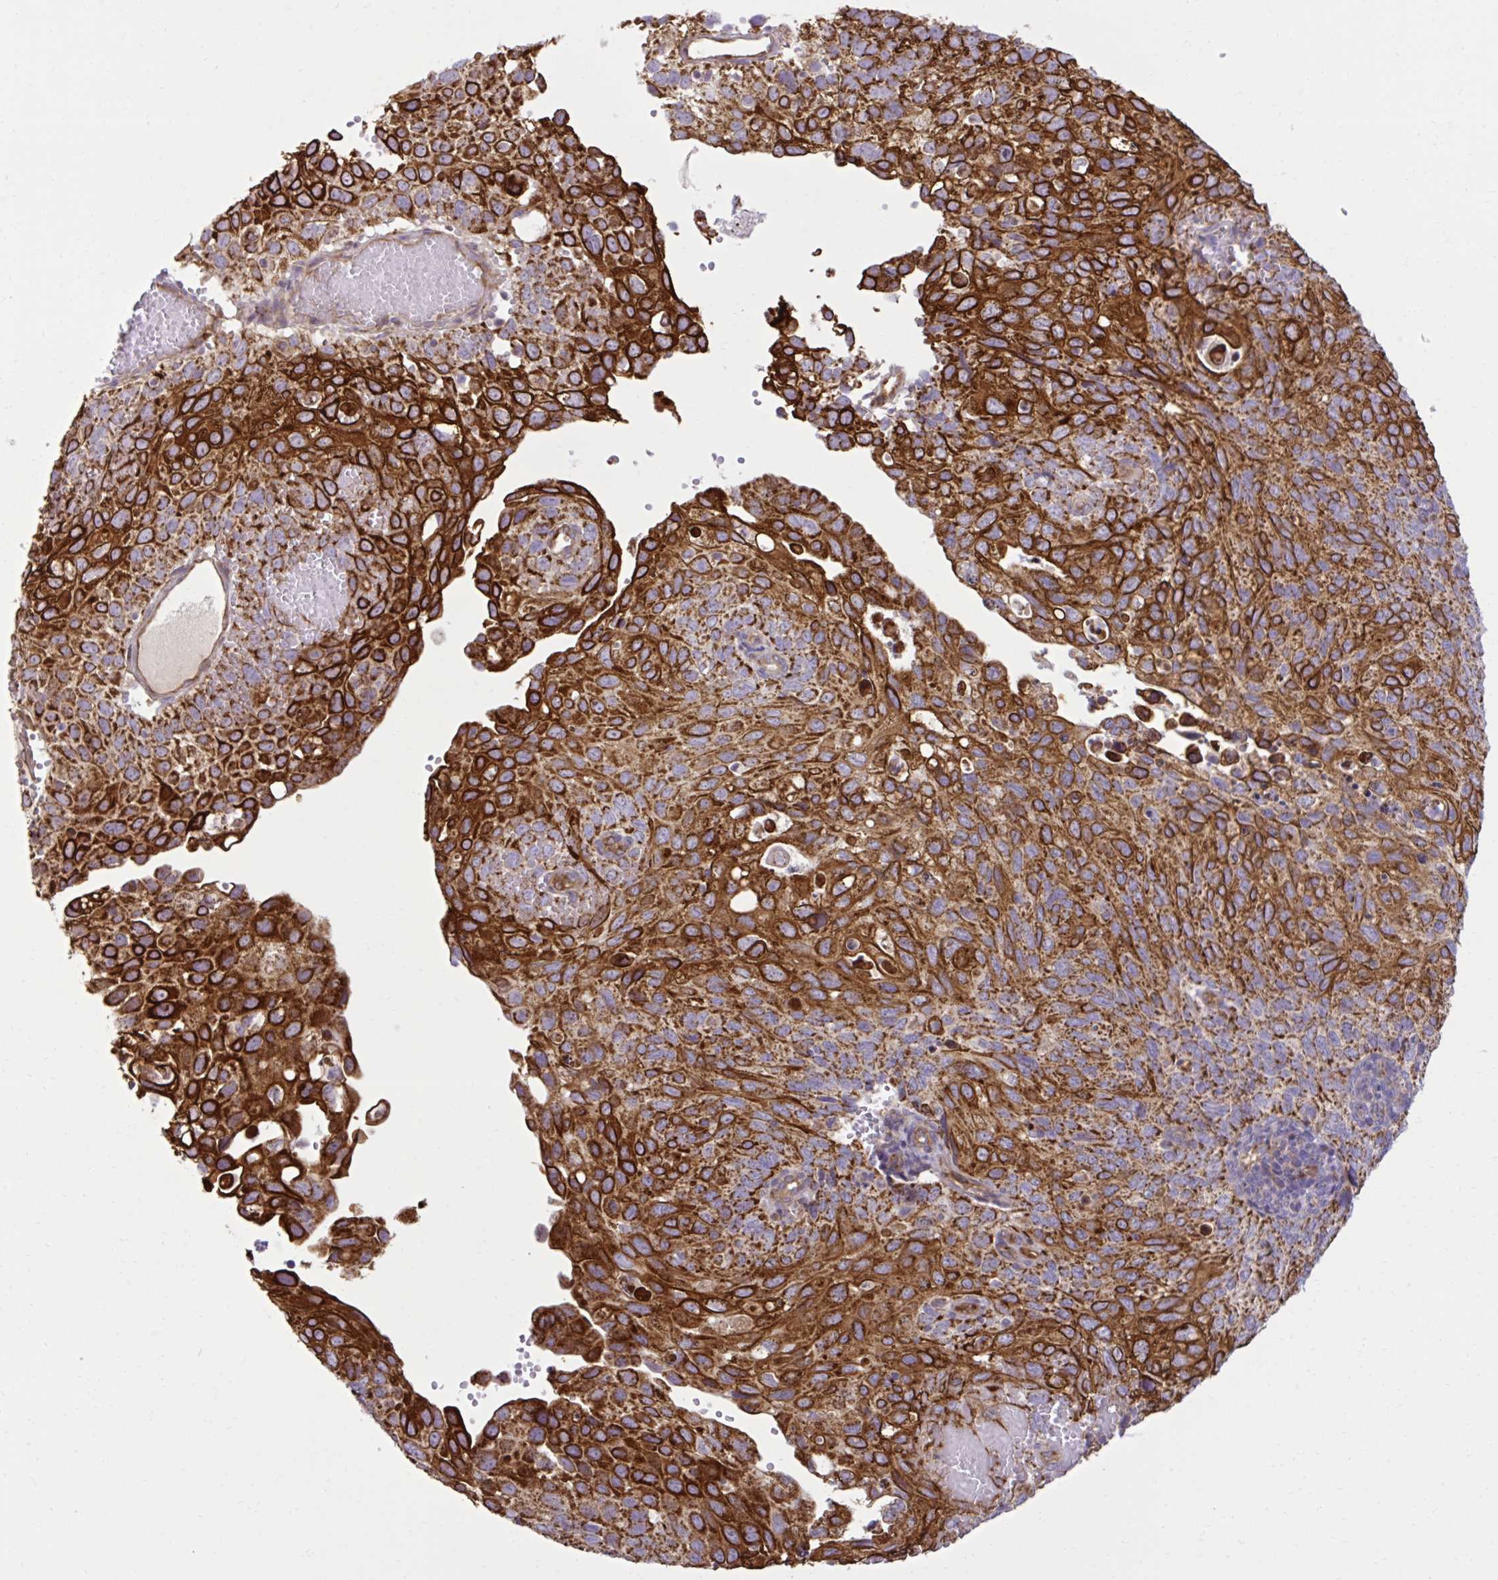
{"staining": {"intensity": "strong", "quantity": ">75%", "location": "cytoplasmic/membranous"}, "tissue": "cervical cancer", "cell_type": "Tumor cells", "image_type": "cancer", "snomed": [{"axis": "morphology", "description": "Squamous cell carcinoma, NOS"}, {"axis": "topography", "description": "Cervix"}], "caption": "Immunohistochemical staining of human cervical cancer (squamous cell carcinoma) exhibits high levels of strong cytoplasmic/membranous staining in about >75% of tumor cells.", "gene": "LIMS1", "patient": {"sex": "female", "age": 70}}